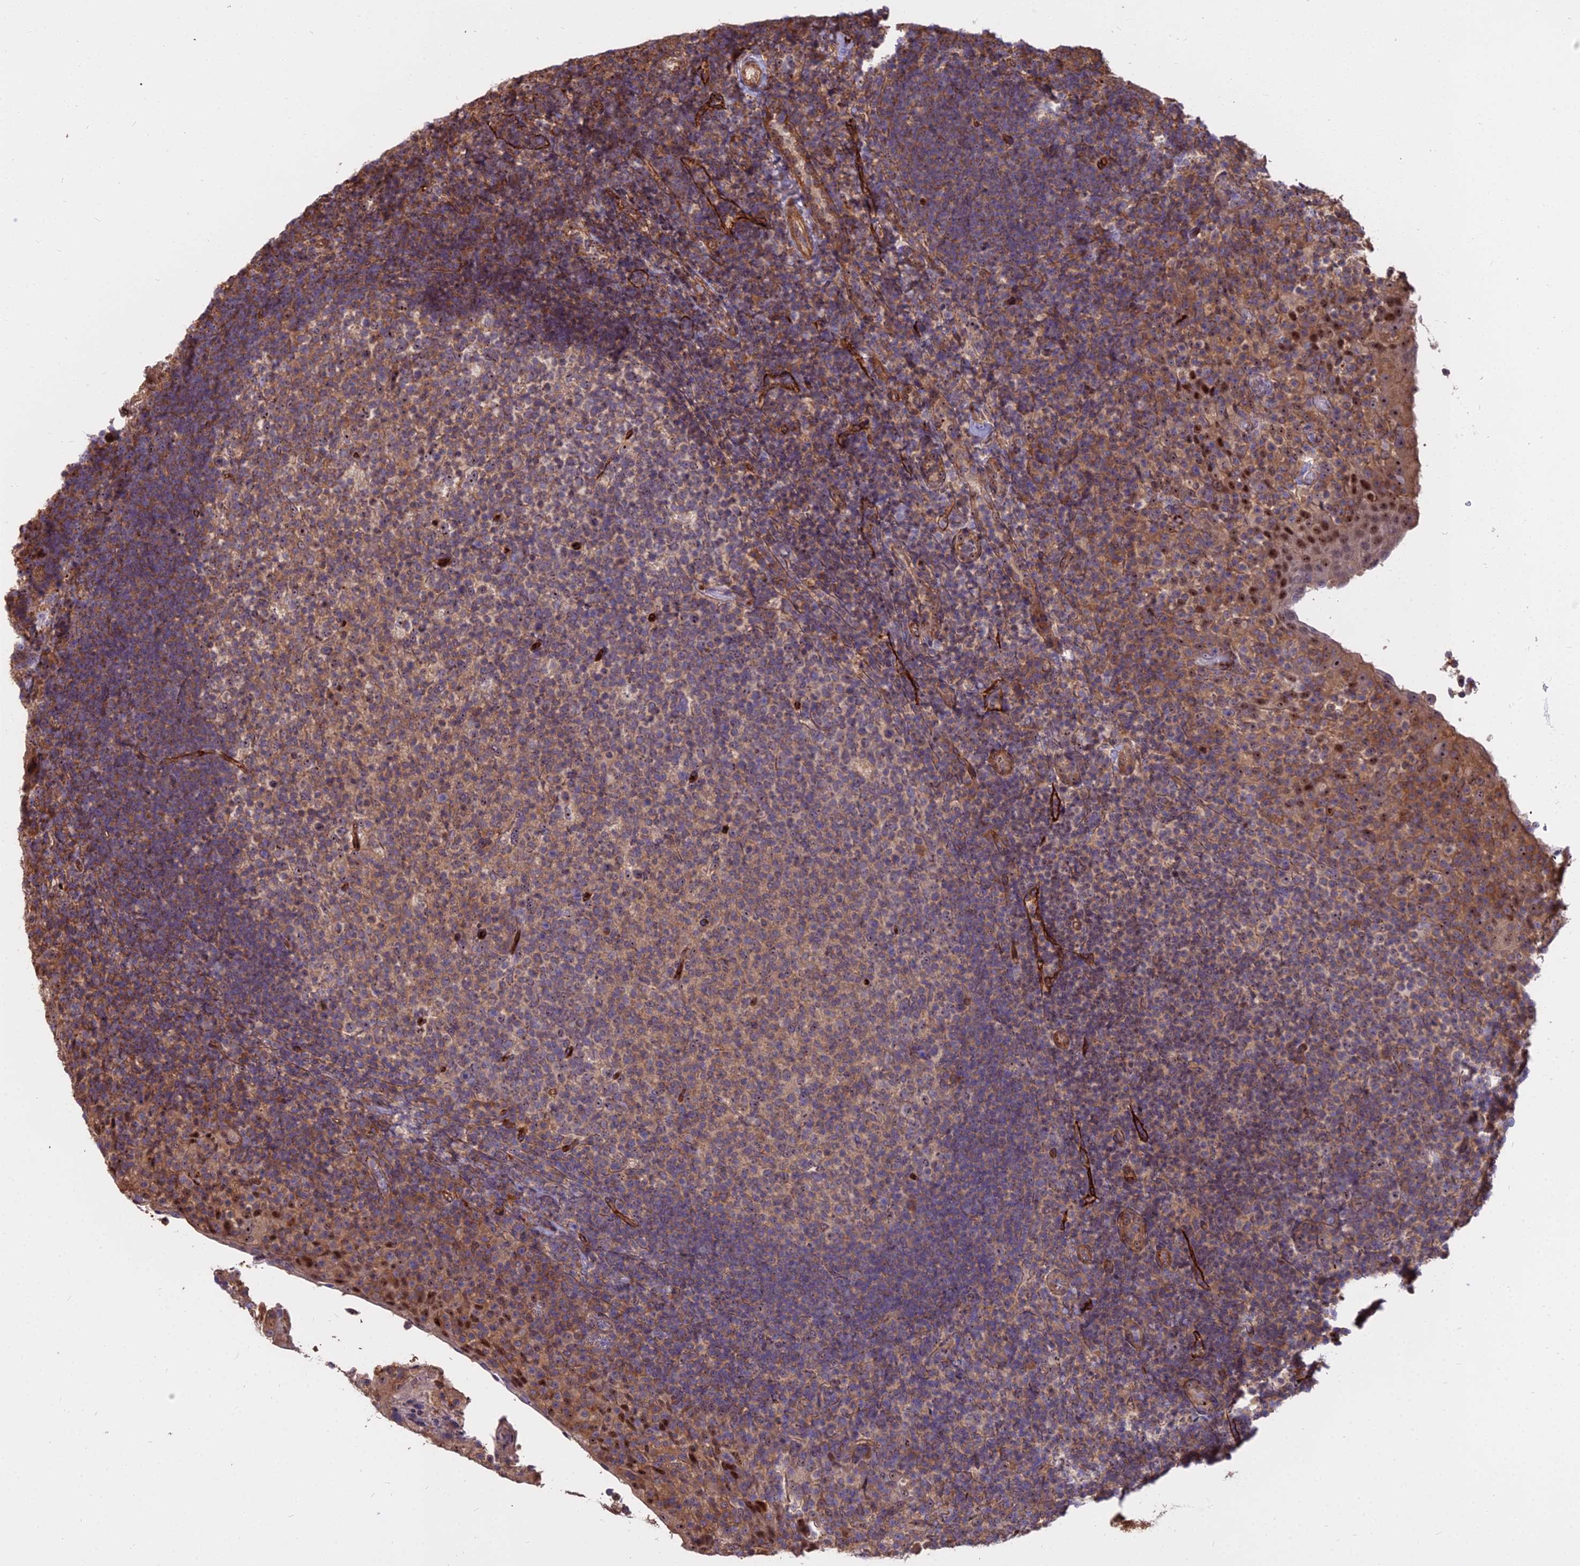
{"staining": {"intensity": "moderate", "quantity": "25%-75%", "location": "cytoplasmic/membranous"}, "tissue": "tonsil", "cell_type": "Germinal center cells", "image_type": "normal", "snomed": [{"axis": "morphology", "description": "Normal tissue, NOS"}, {"axis": "topography", "description": "Tonsil"}], "caption": "IHC image of normal tonsil: tonsil stained using immunohistochemistry (IHC) displays medium levels of moderate protein expression localized specifically in the cytoplasmic/membranous of germinal center cells, appearing as a cytoplasmic/membranous brown color.", "gene": "TCEA3", "patient": {"sex": "female", "age": 10}}